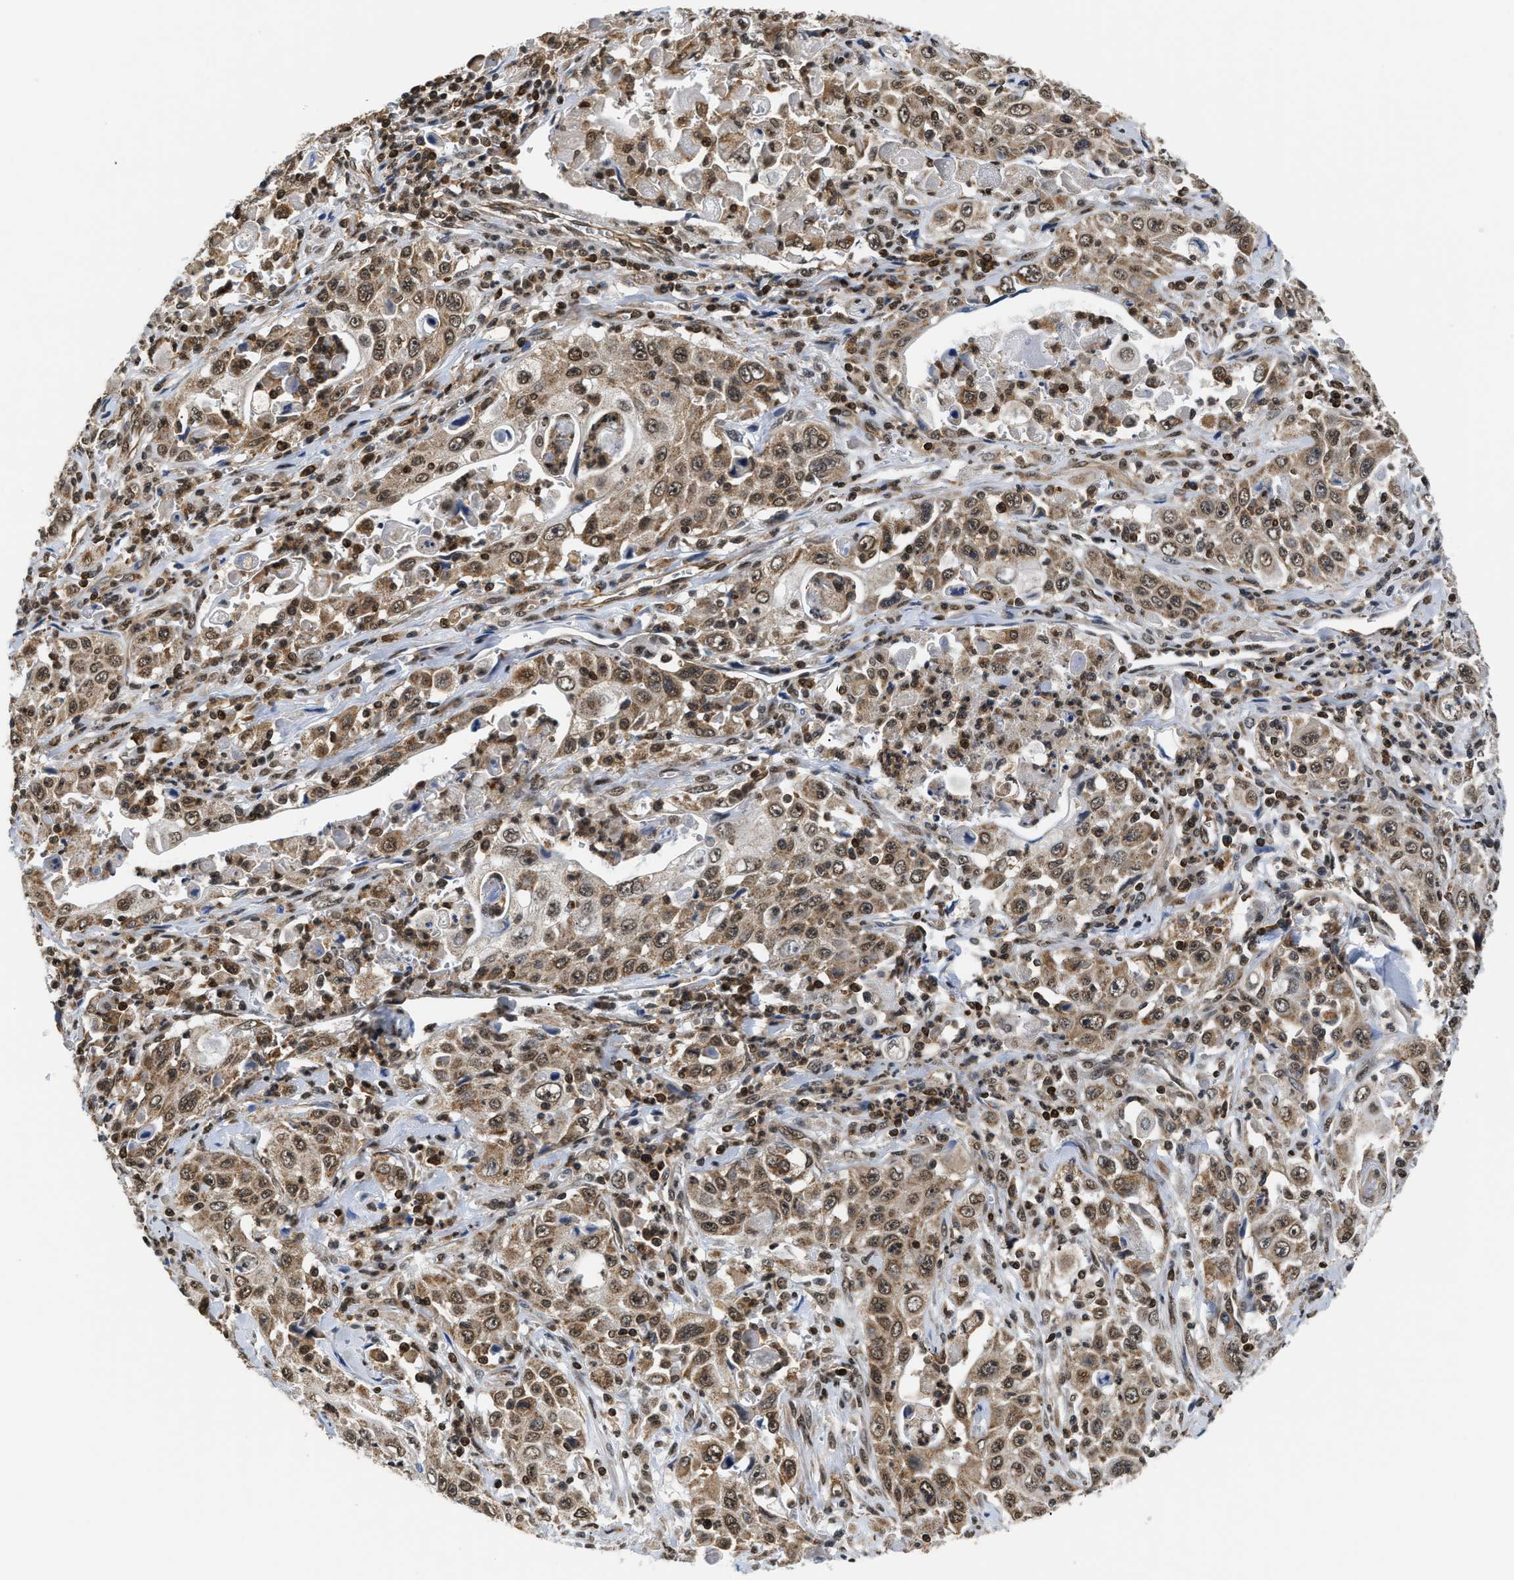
{"staining": {"intensity": "moderate", "quantity": ">75%", "location": "cytoplasmic/membranous,nuclear"}, "tissue": "pancreatic cancer", "cell_type": "Tumor cells", "image_type": "cancer", "snomed": [{"axis": "morphology", "description": "Adenocarcinoma, NOS"}, {"axis": "topography", "description": "Pancreas"}], "caption": "Immunohistochemistry (IHC) photomicrograph of human pancreatic cancer stained for a protein (brown), which displays medium levels of moderate cytoplasmic/membranous and nuclear staining in about >75% of tumor cells.", "gene": "STK10", "patient": {"sex": "male", "age": 70}}